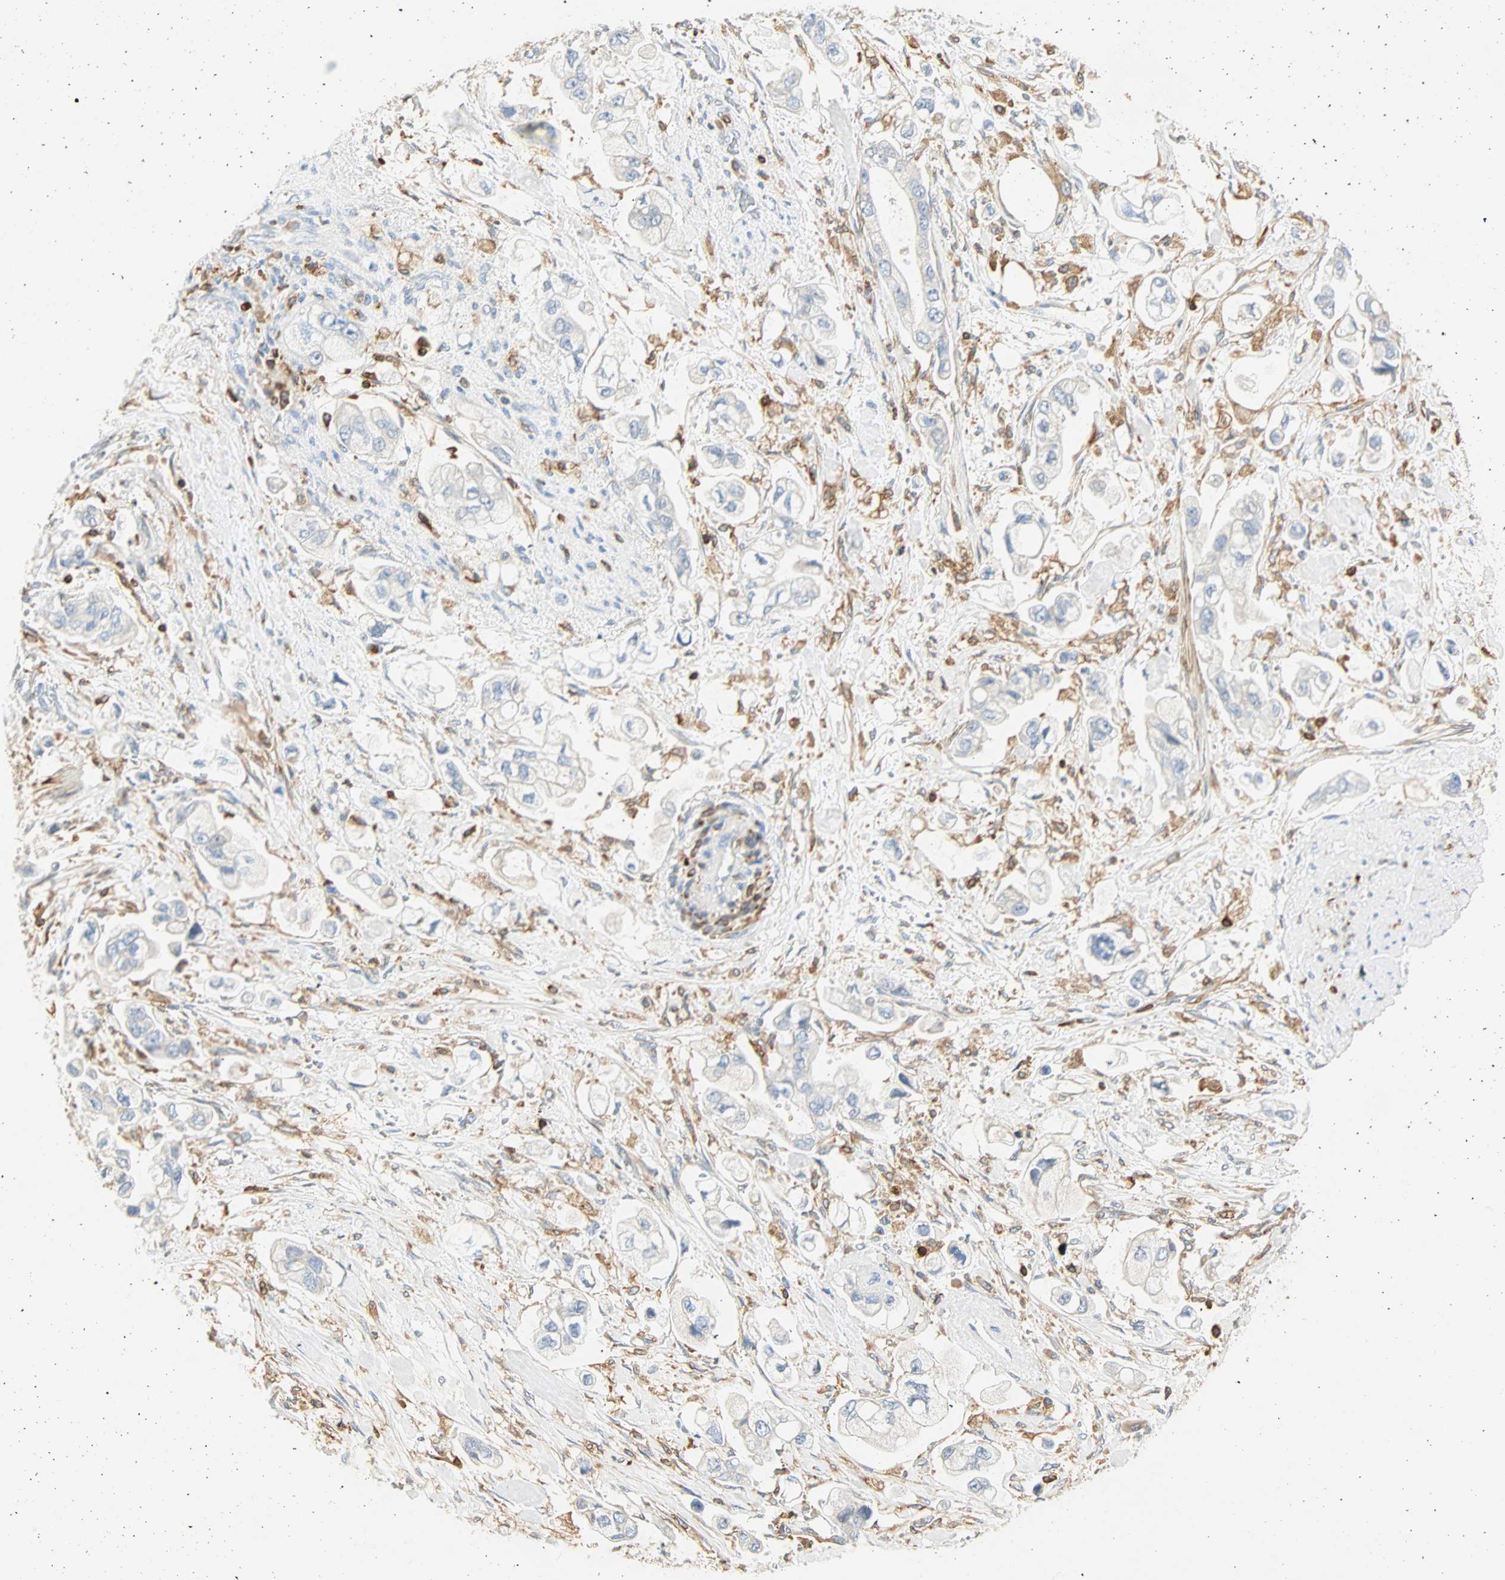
{"staining": {"intensity": "negative", "quantity": "none", "location": "none"}, "tissue": "stomach cancer", "cell_type": "Tumor cells", "image_type": "cancer", "snomed": [{"axis": "morphology", "description": "Adenocarcinoma, NOS"}, {"axis": "topography", "description": "Stomach"}], "caption": "The micrograph demonstrates no staining of tumor cells in adenocarcinoma (stomach).", "gene": "FMNL1", "patient": {"sex": "male", "age": 62}}